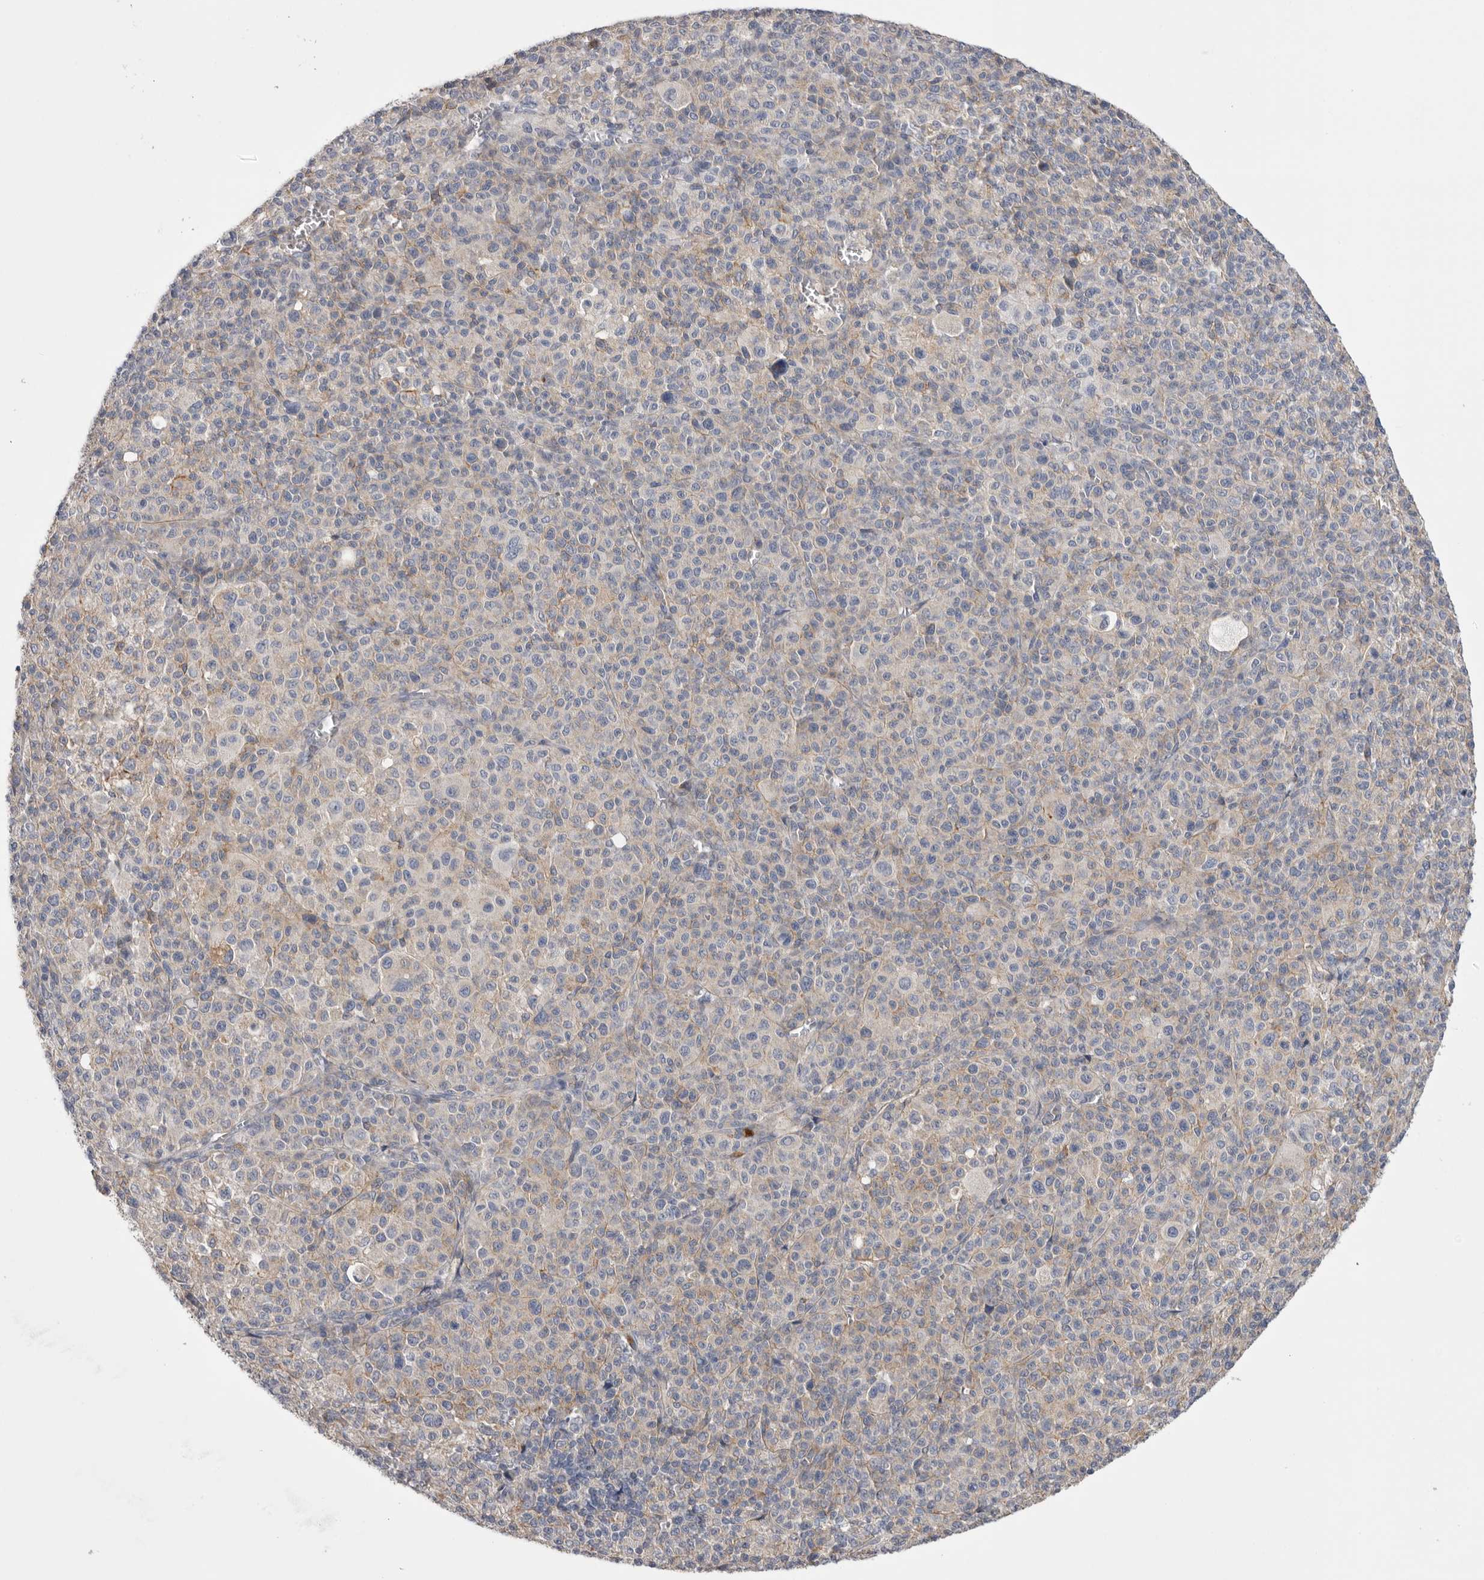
{"staining": {"intensity": "weak", "quantity": "<25%", "location": "cytoplasmic/membranous"}, "tissue": "melanoma", "cell_type": "Tumor cells", "image_type": "cancer", "snomed": [{"axis": "morphology", "description": "Malignant melanoma, Metastatic site"}, {"axis": "topography", "description": "Skin"}], "caption": "Protein analysis of melanoma exhibits no significant expression in tumor cells.", "gene": "CCDC126", "patient": {"sex": "female", "age": 74}}